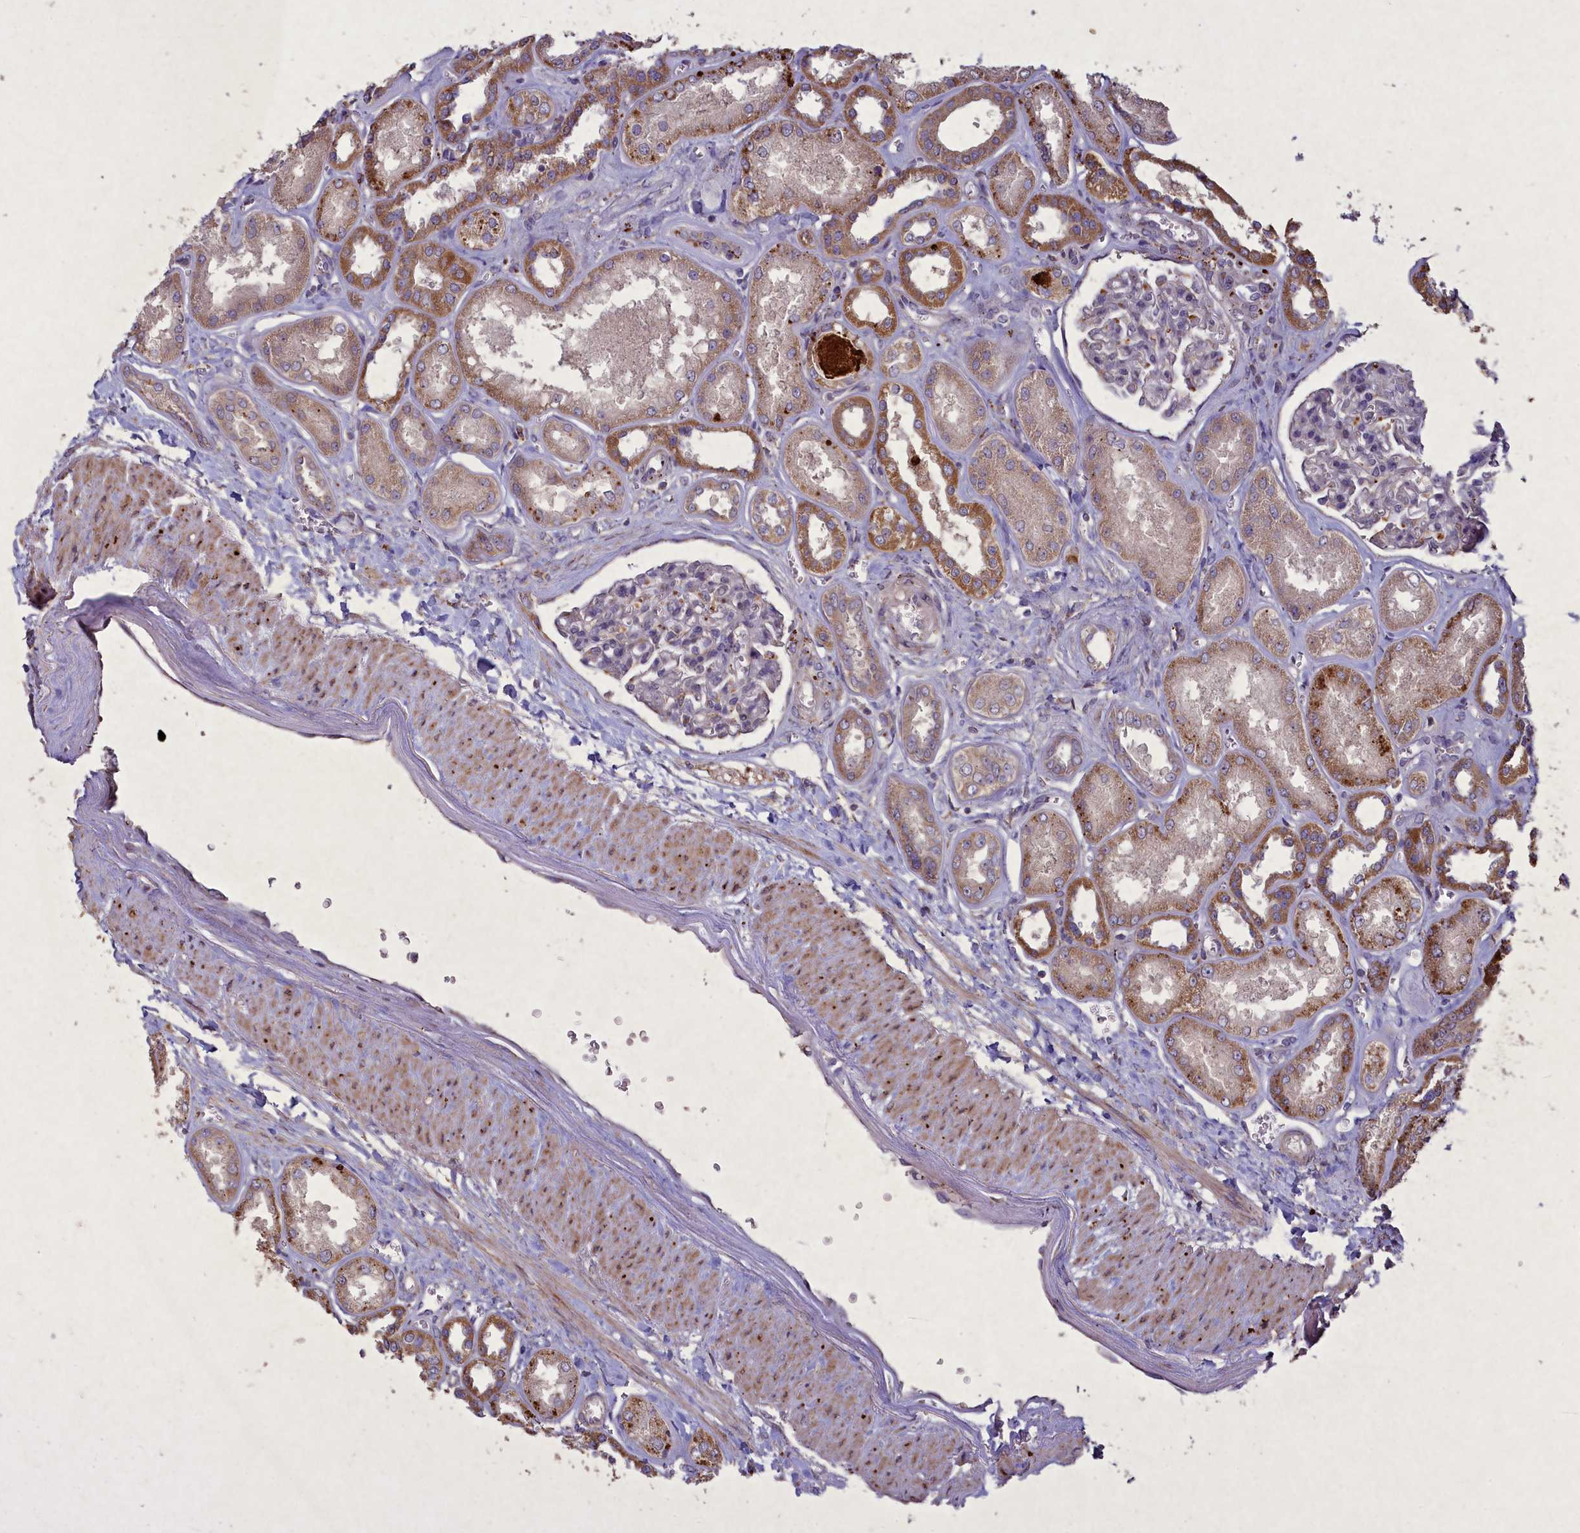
{"staining": {"intensity": "negative", "quantity": "none", "location": "none"}, "tissue": "kidney", "cell_type": "Cells in glomeruli", "image_type": "normal", "snomed": [{"axis": "morphology", "description": "Normal tissue, NOS"}, {"axis": "morphology", "description": "Adenocarcinoma, NOS"}, {"axis": "topography", "description": "Kidney"}], "caption": "Kidney stained for a protein using IHC displays no expression cells in glomeruli.", "gene": "CIAO2B", "patient": {"sex": "female", "age": 68}}